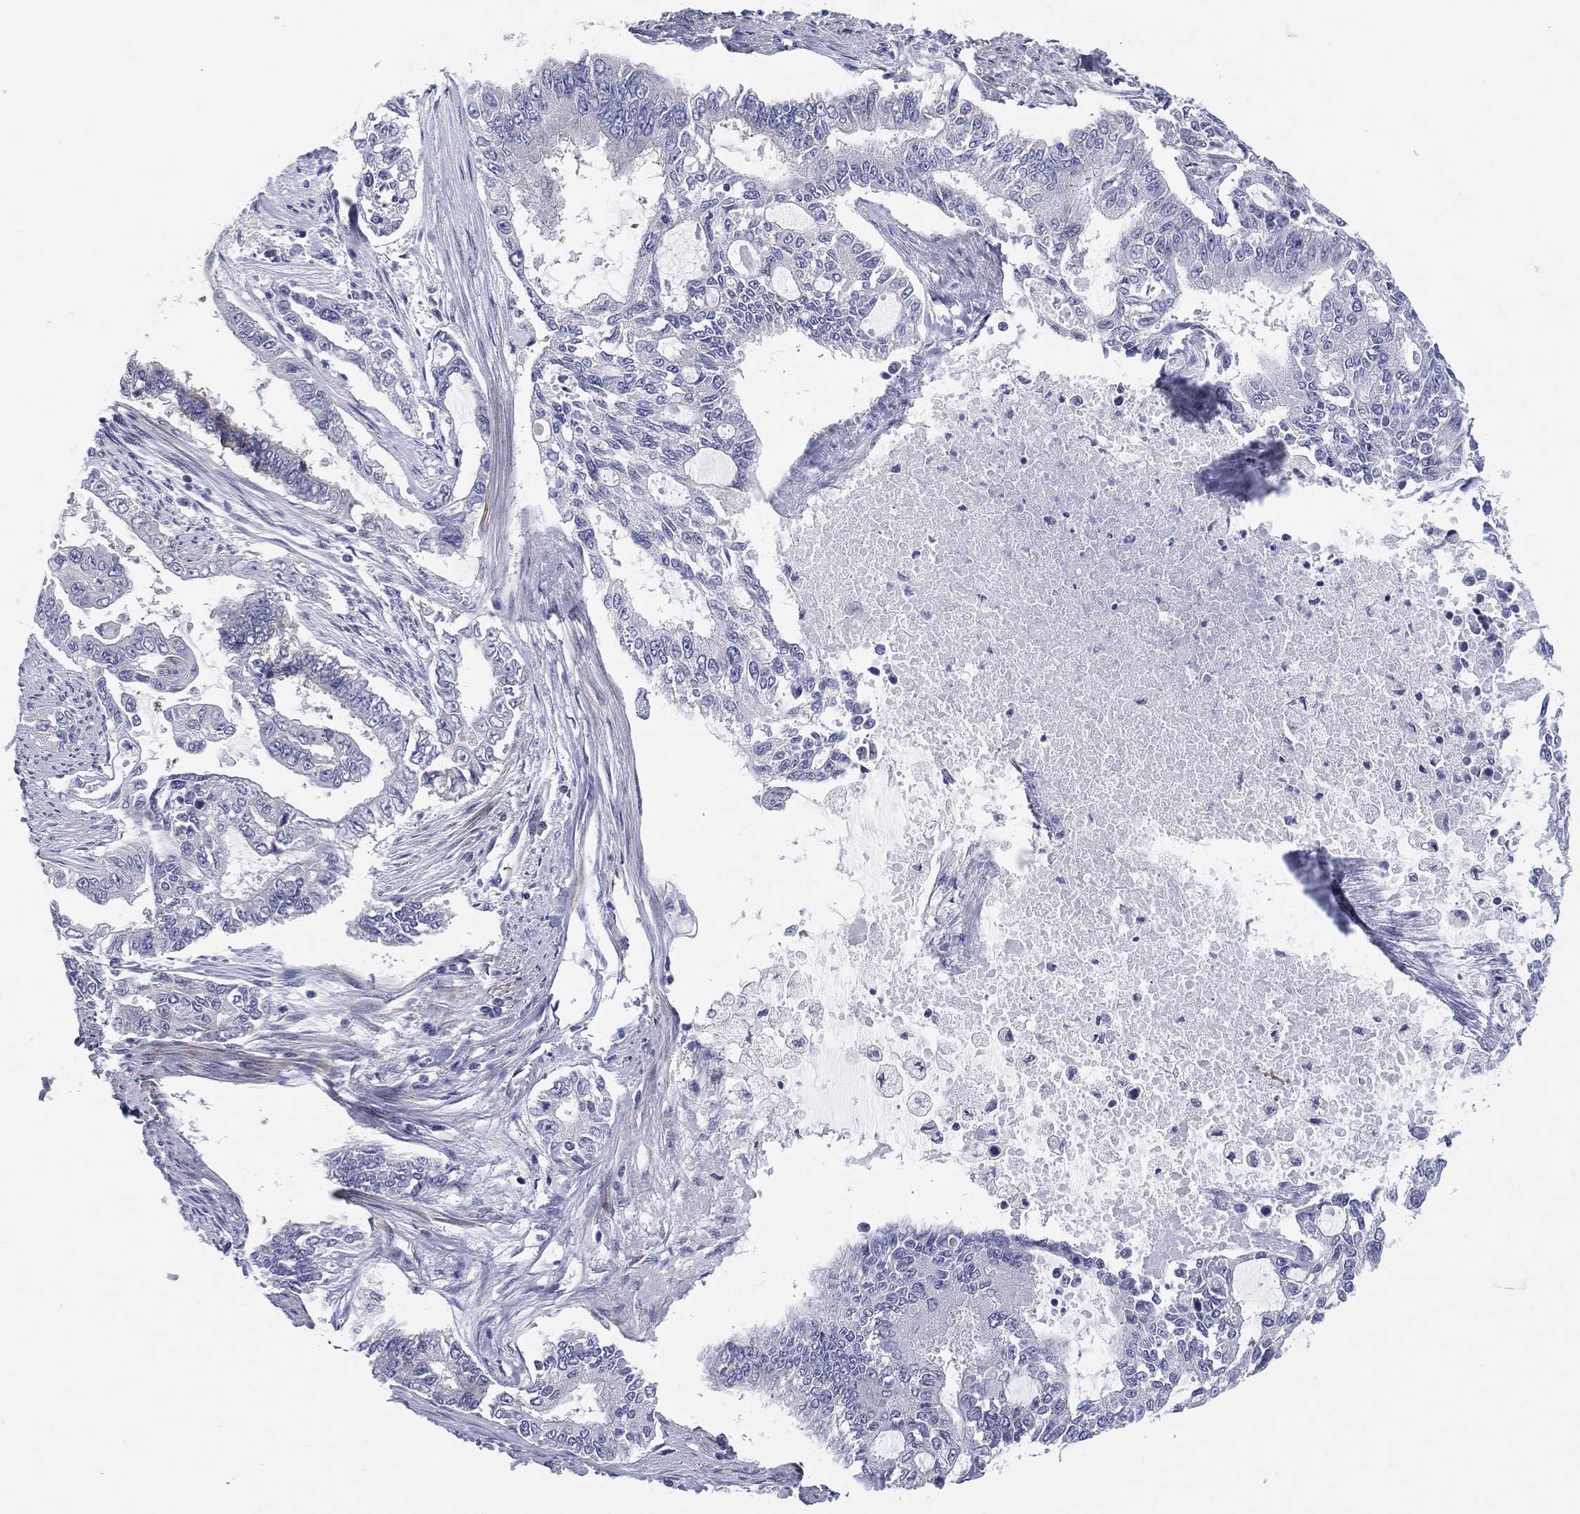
{"staining": {"intensity": "negative", "quantity": "none", "location": "none"}, "tissue": "endometrial cancer", "cell_type": "Tumor cells", "image_type": "cancer", "snomed": [{"axis": "morphology", "description": "Adenocarcinoma, NOS"}, {"axis": "topography", "description": "Uterus"}], "caption": "There is no significant positivity in tumor cells of endometrial adenocarcinoma.", "gene": "HEATR4", "patient": {"sex": "female", "age": 59}}